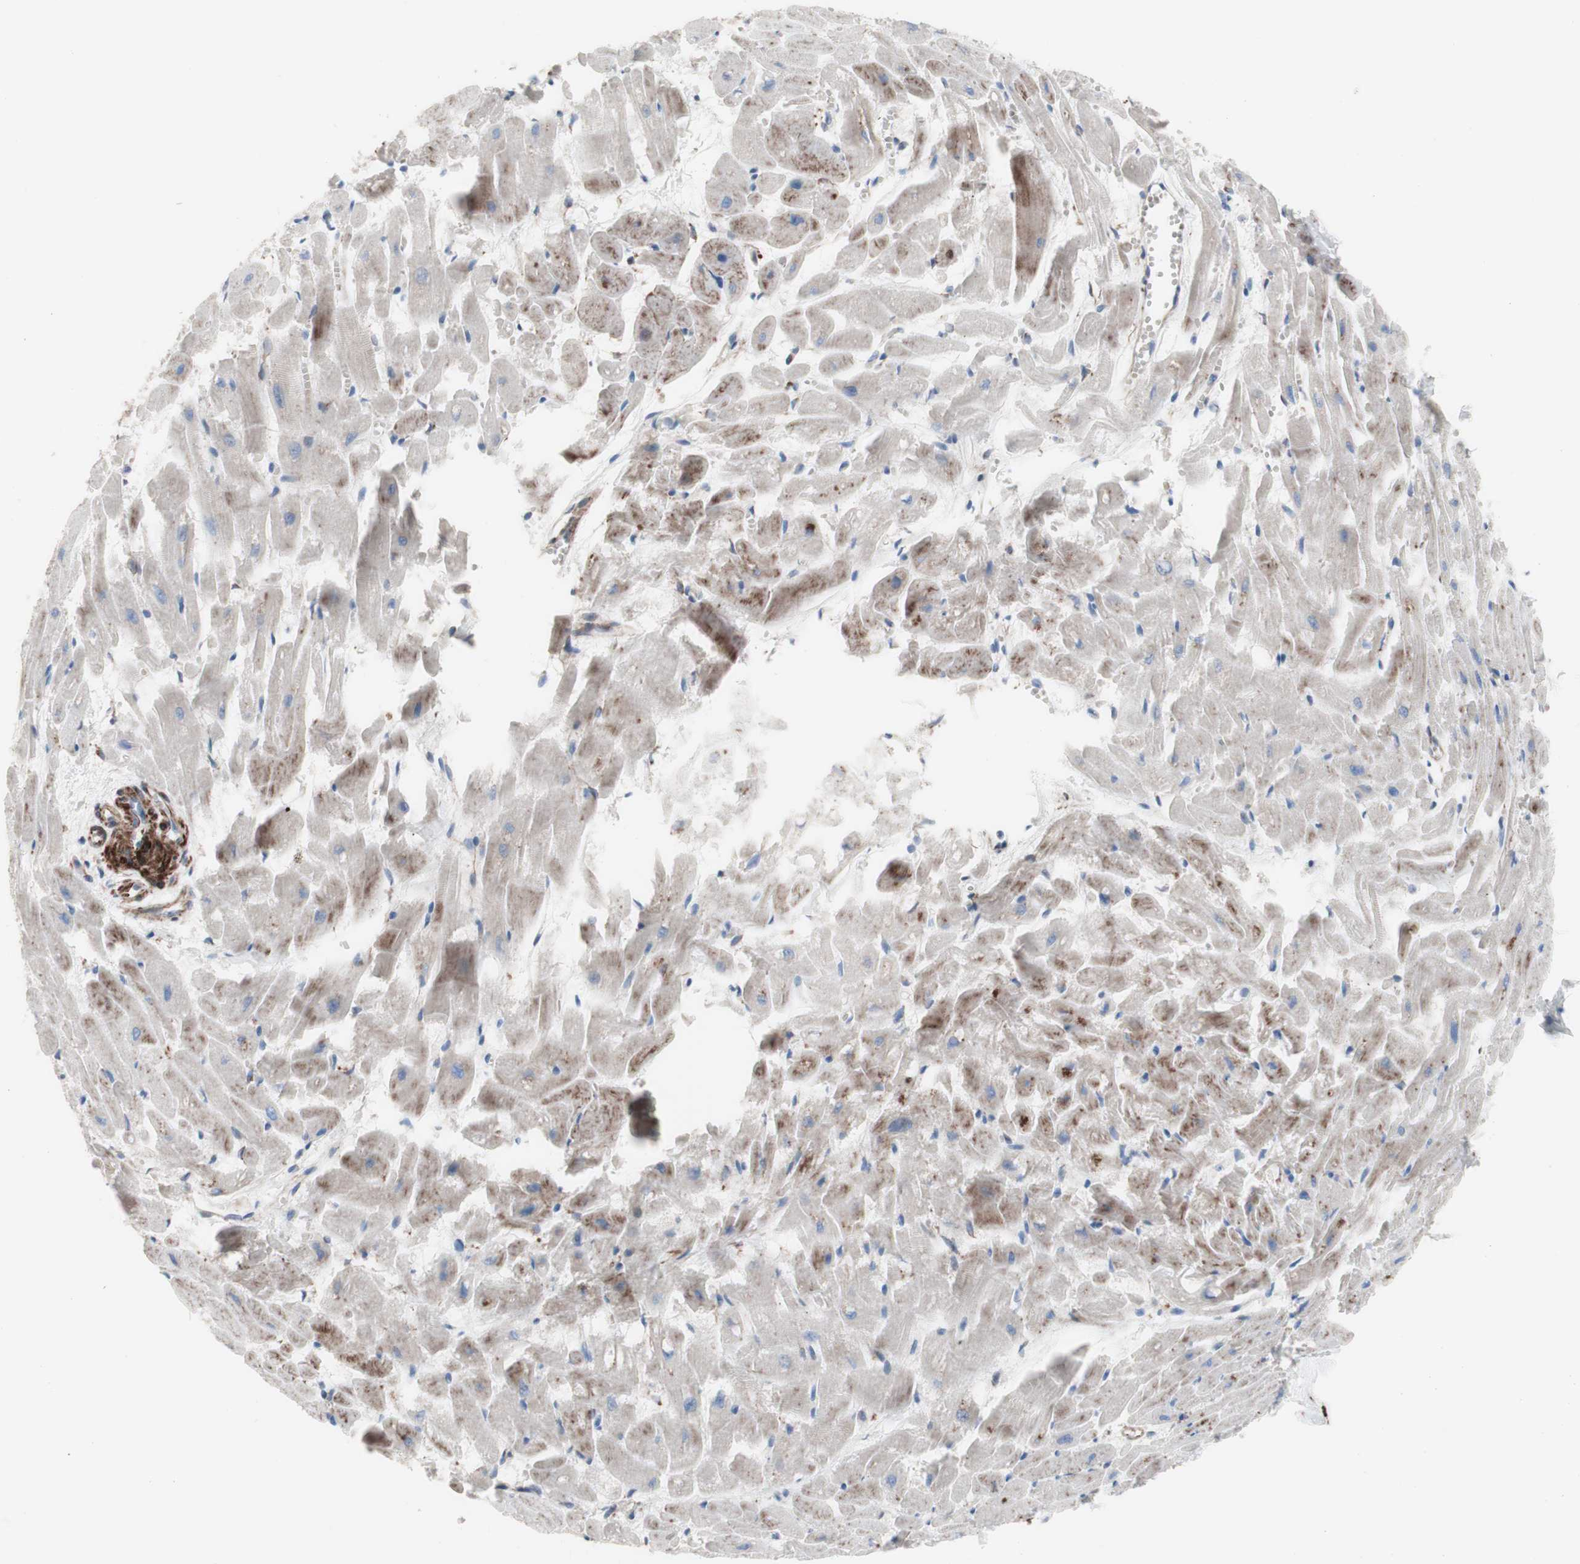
{"staining": {"intensity": "moderate", "quantity": "<25%", "location": "cytoplasmic/membranous"}, "tissue": "heart muscle", "cell_type": "Cardiomyocytes", "image_type": "normal", "snomed": [{"axis": "morphology", "description": "Normal tissue, NOS"}, {"axis": "topography", "description": "Heart"}], "caption": "Heart muscle stained for a protein (brown) shows moderate cytoplasmic/membranous positive positivity in about <25% of cardiomyocytes.", "gene": "AGPAT5", "patient": {"sex": "female", "age": 19}}